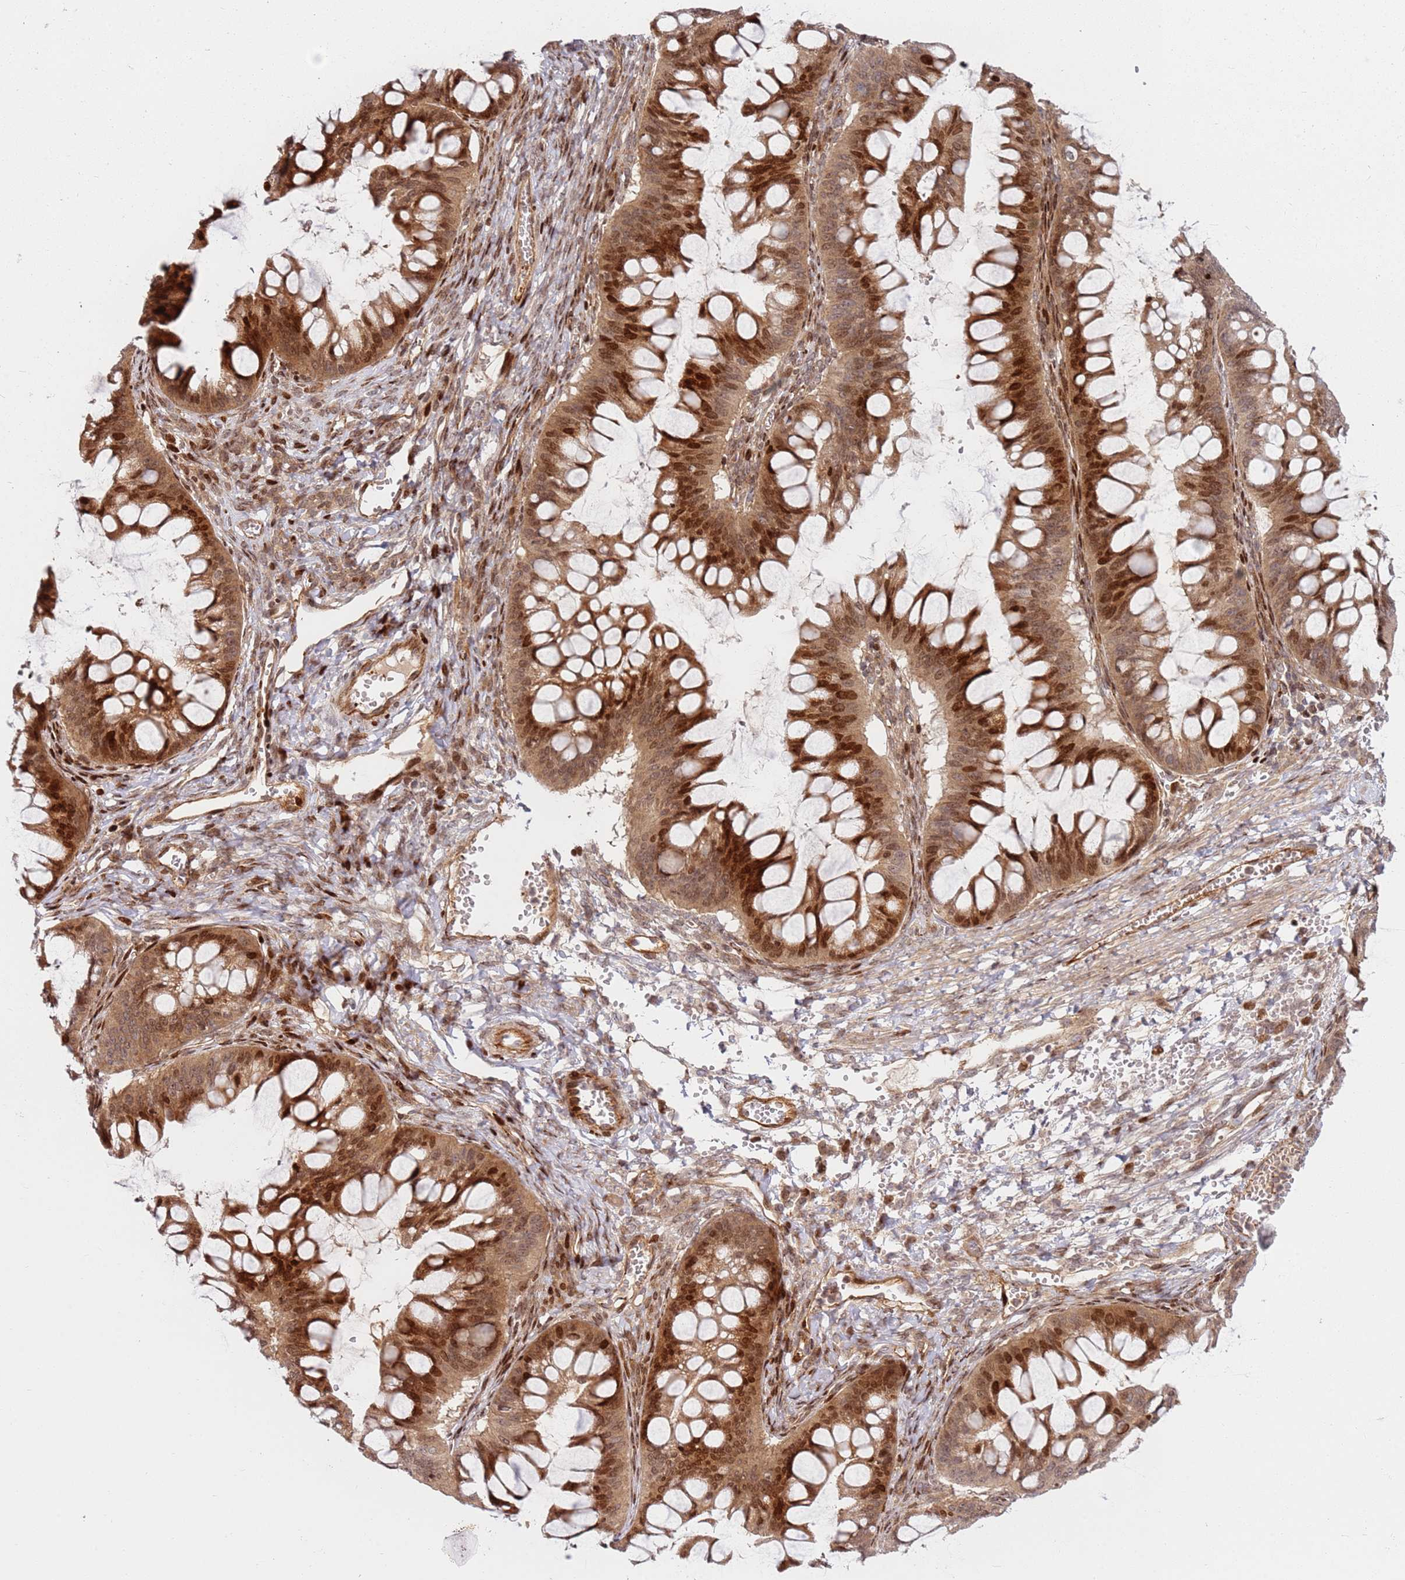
{"staining": {"intensity": "strong", "quantity": ">75%", "location": "cytoplasmic/membranous,nuclear"}, "tissue": "ovarian cancer", "cell_type": "Tumor cells", "image_type": "cancer", "snomed": [{"axis": "morphology", "description": "Cystadenocarcinoma, mucinous, NOS"}, {"axis": "topography", "description": "Ovary"}], "caption": "Immunohistochemistry (IHC) (DAB) staining of human ovarian mucinous cystadenocarcinoma demonstrates strong cytoplasmic/membranous and nuclear protein expression in about >75% of tumor cells.", "gene": "TMEM233", "patient": {"sex": "female", "age": 73}}